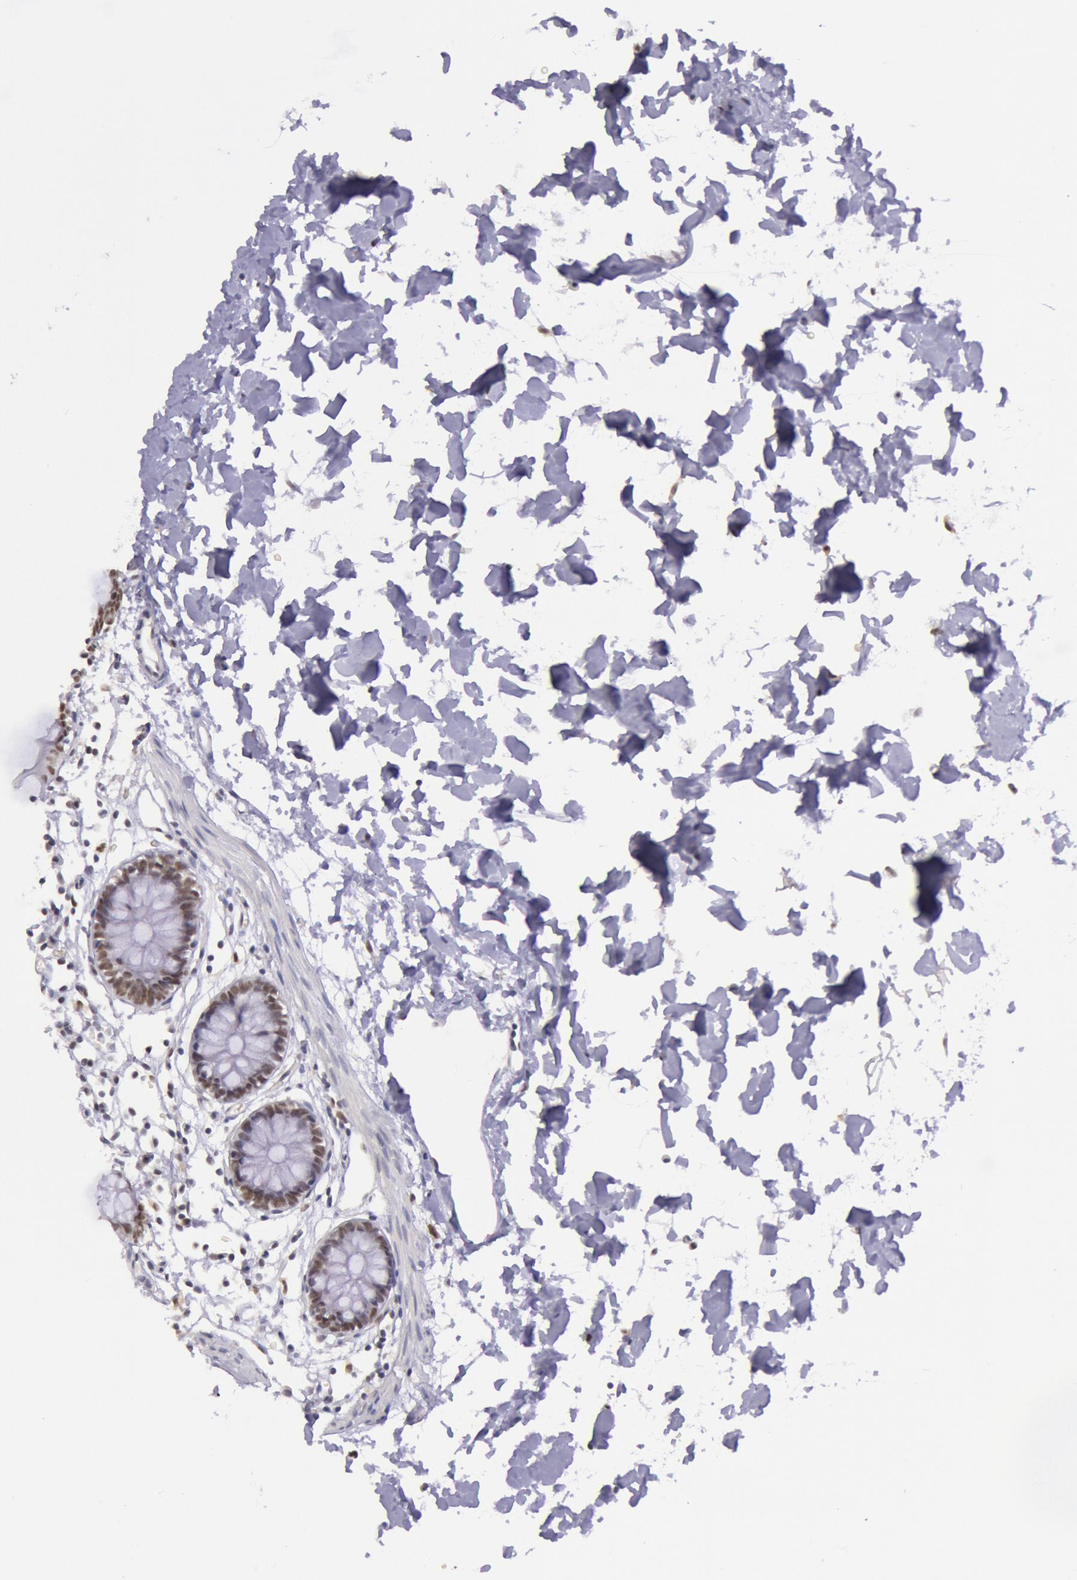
{"staining": {"intensity": "negative", "quantity": "none", "location": "none"}, "tissue": "colon", "cell_type": "Endothelial cells", "image_type": "normal", "snomed": [{"axis": "morphology", "description": "Normal tissue, NOS"}, {"axis": "topography", "description": "Colon"}], "caption": "Colon was stained to show a protein in brown. There is no significant staining in endothelial cells.", "gene": "TASL", "patient": {"sex": "male", "age": 14}}